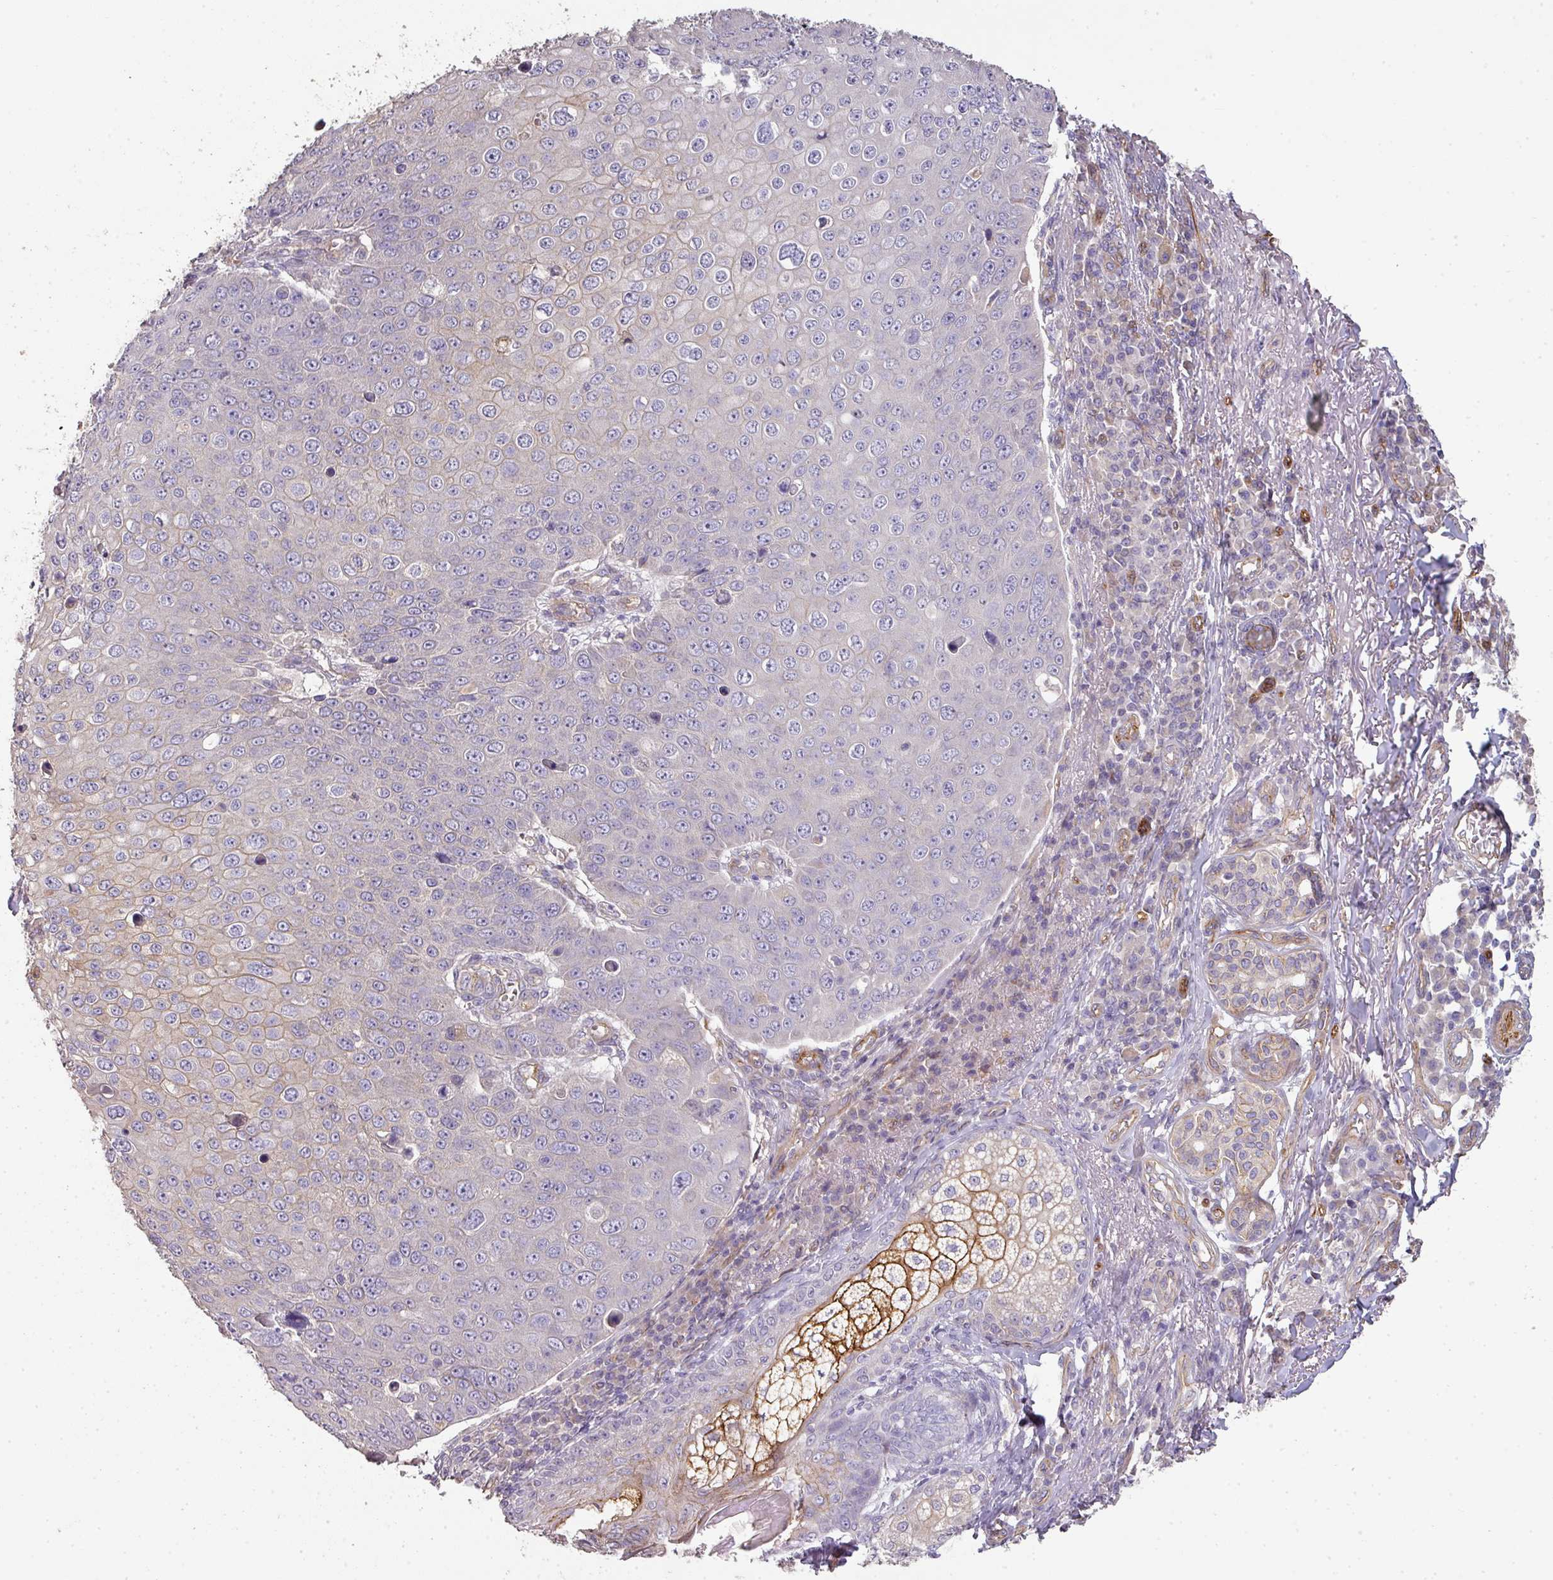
{"staining": {"intensity": "negative", "quantity": "none", "location": "none"}, "tissue": "skin cancer", "cell_type": "Tumor cells", "image_type": "cancer", "snomed": [{"axis": "morphology", "description": "Squamous cell carcinoma, NOS"}, {"axis": "topography", "description": "Skin"}], "caption": "This is a image of IHC staining of skin cancer (squamous cell carcinoma), which shows no expression in tumor cells.", "gene": "PCDH1", "patient": {"sex": "male", "age": 71}}